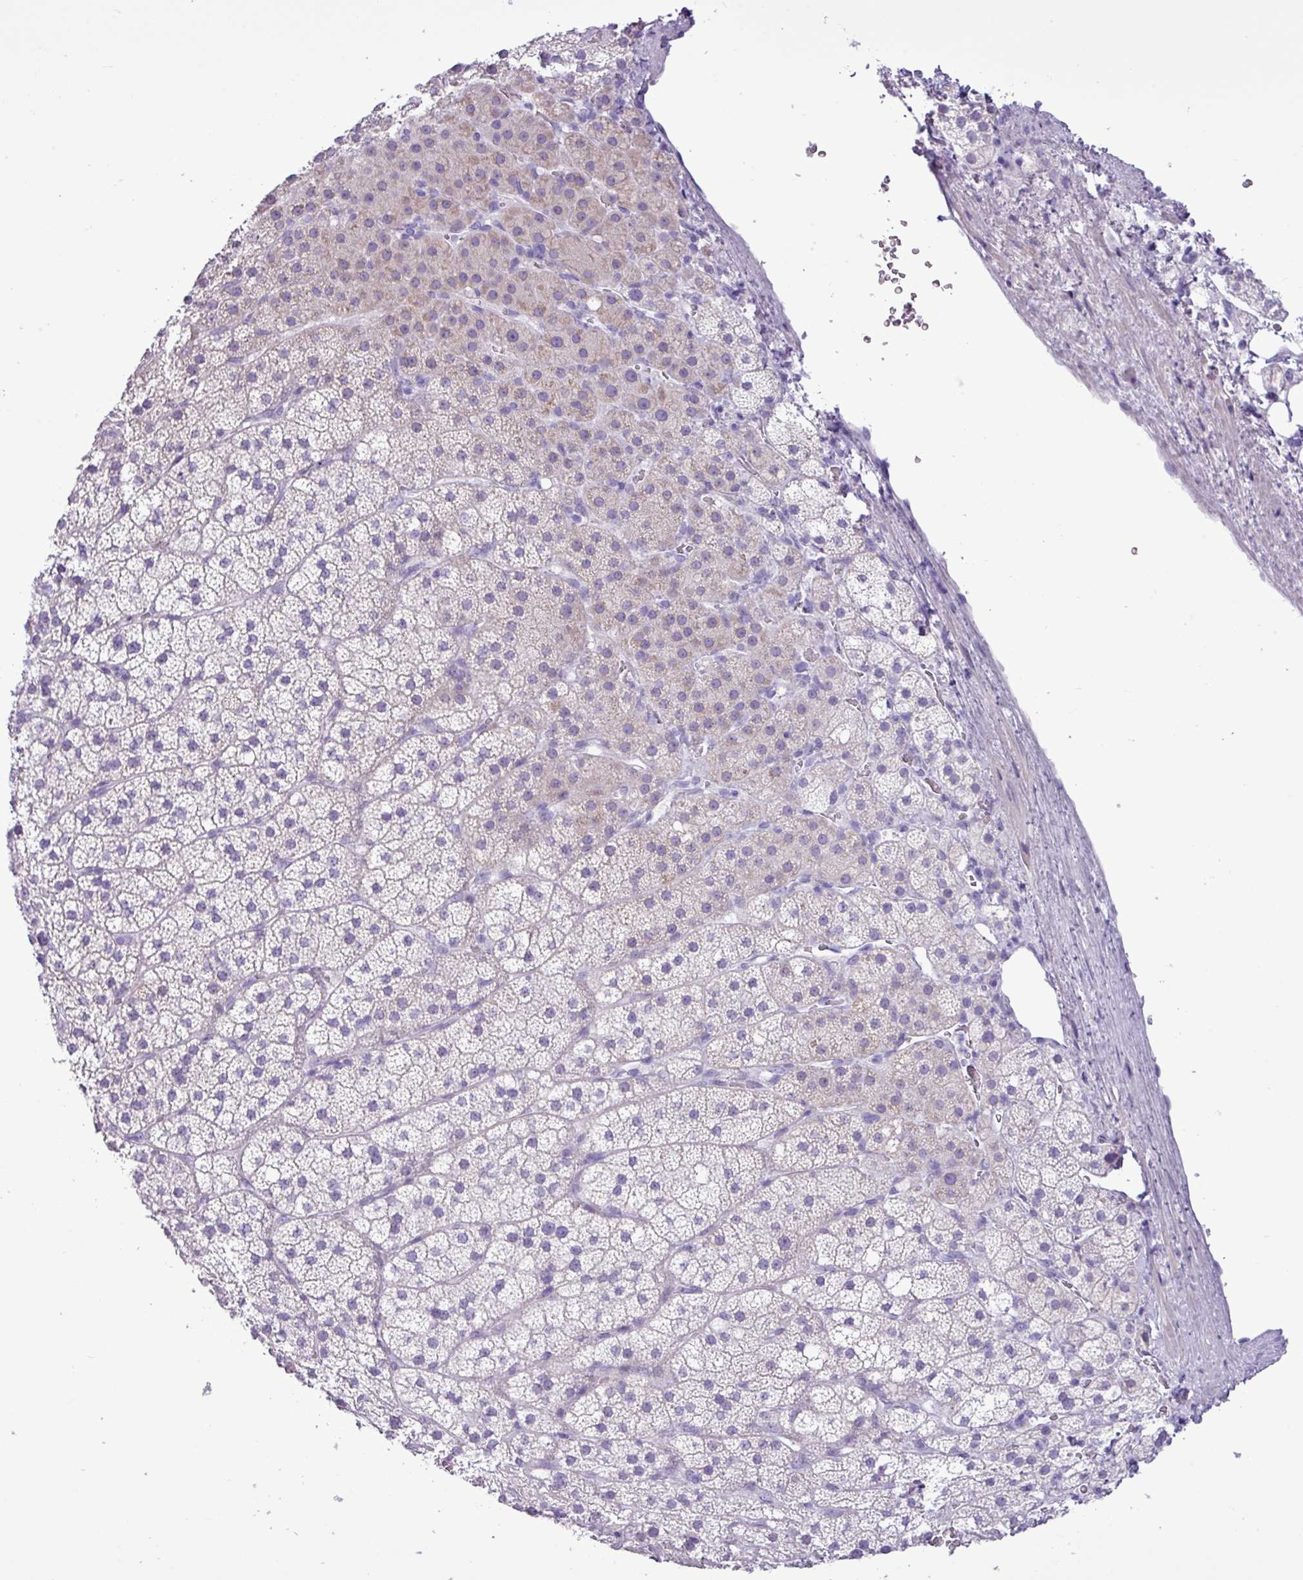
{"staining": {"intensity": "weak", "quantity": "25%-75%", "location": "cytoplasmic/membranous"}, "tissue": "adrenal gland", "cell_type": "Glandular cells", "image_type": "normal", "snomed": [{"axis": "morphology", "description": "Normal tissue, NOS"}, {"axis": "topography", "description": "Adrenal gland"}], "caption": "Normal adrenal gland demonstrates weak cytoplasmic/membranous staining in approximately 25%-75% of glandular cells.", "gene": "ALDH3A1", "patient": {"sex": "male", "age": 53}}